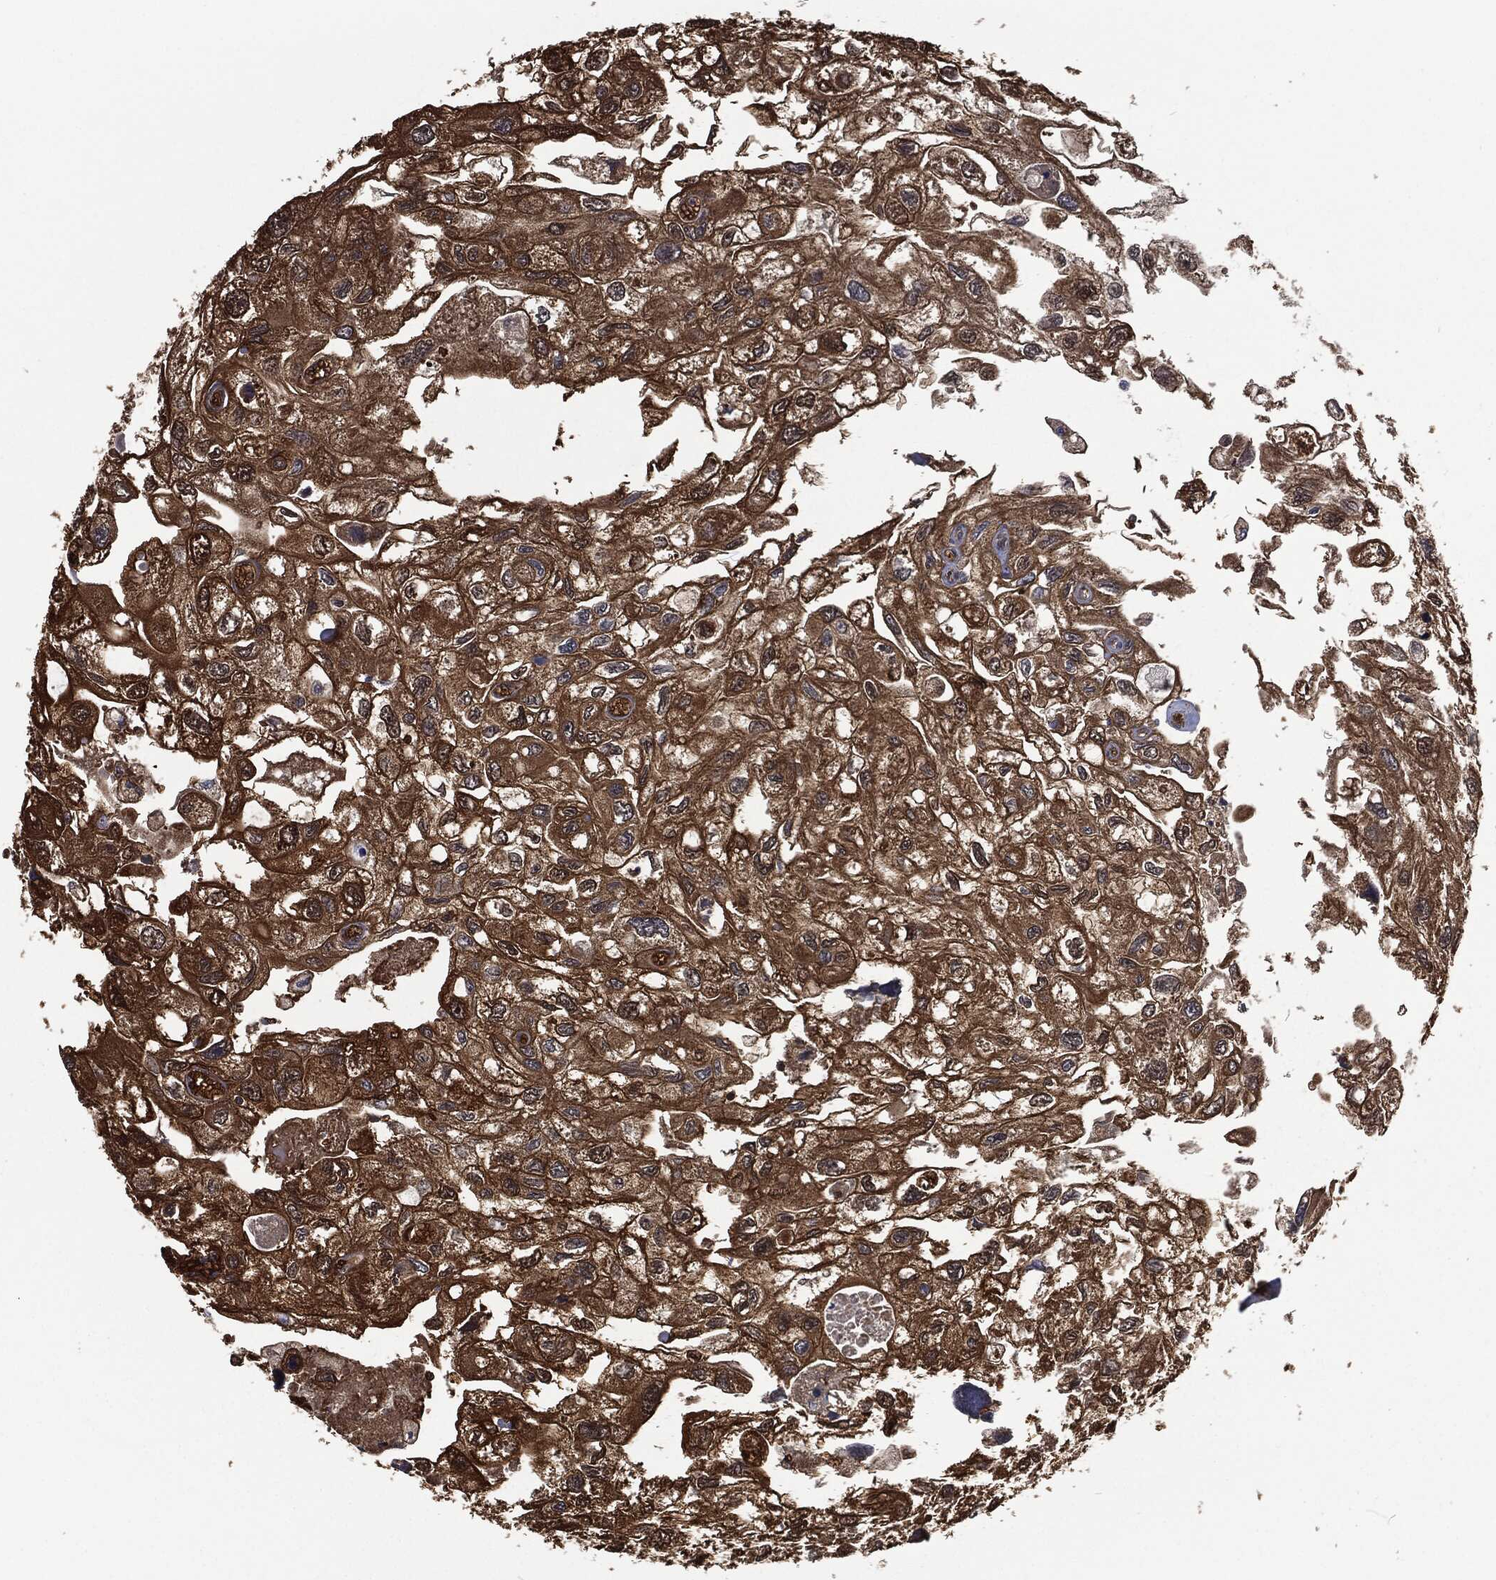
{"staining": {"intensity": "strong", "quantity": ">75%", "location": "cytoplasmic/membranous"}, "tissue": "urothelial cancer", "cell_type": "Tumor cells", "image_type": "cancer", "snomed": [{"axis": "morphology", "description": "Urothelial carcinoma, High grade"}, {"axis": "topography", "description": "Urinary bladder"}], "caption": "Brown immunohistochemical staining in urothelial cancer exhibits strong cytoplasmic/membranous expression in about >75% of tumor cells. (Brightfield microscopy of DAB IHC at high magnification).", "gene": "PRDX4", "patient": {"sex": "male", "age": 59}}